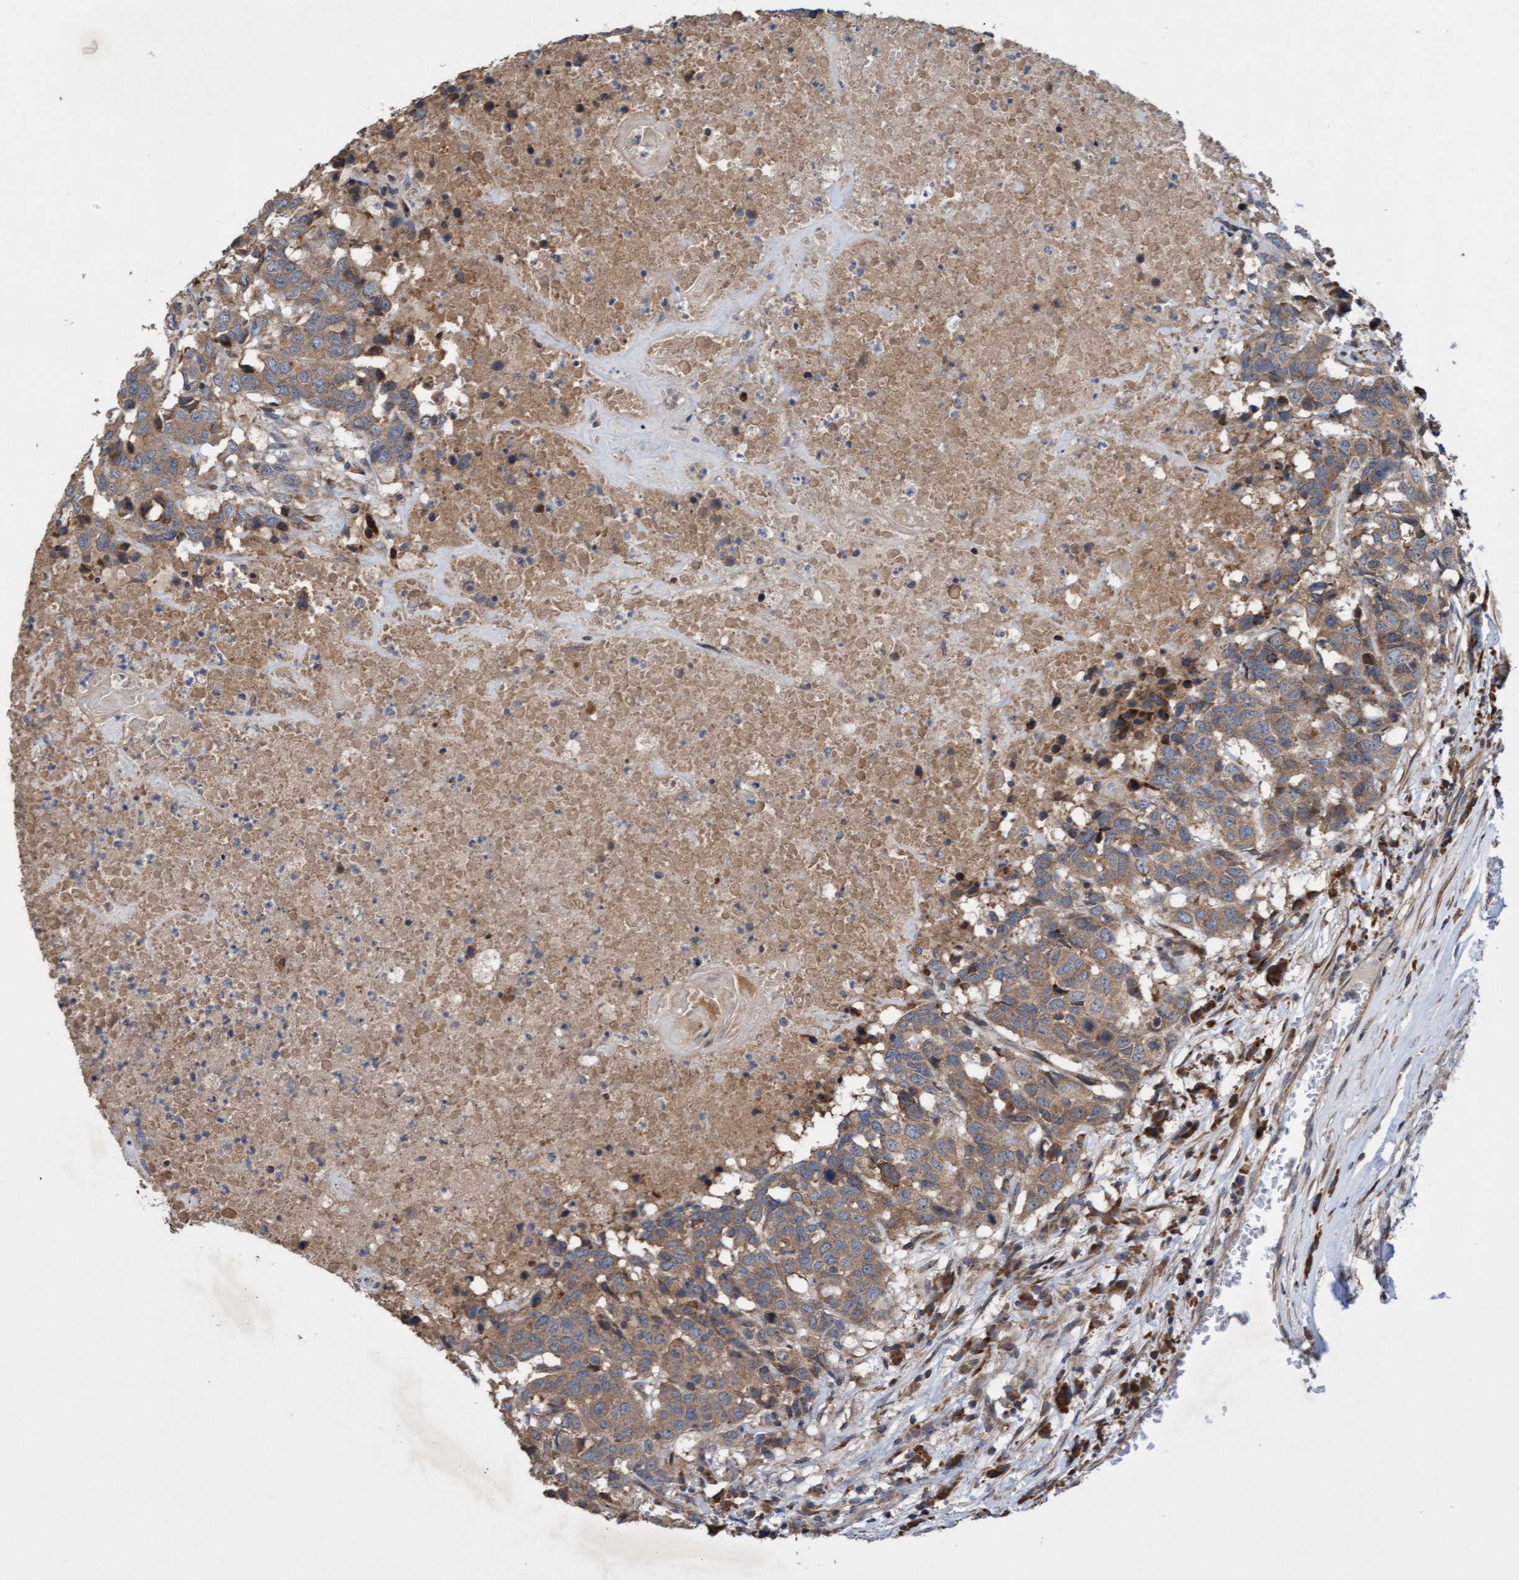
{"staining": {"intensity": "moderate", "quantity": ">75%", "location": "cytoplasmic/membranous"}, "tissue": "head and neck cancer", "cell_type": "Tumor cells", "image_type": "cancer", "snomed": [{"axis": "morphology", "description": "Squamous cell carcinoma, NOS"}, {"axis": "topography", "description": "Head-Neck"}], "caption": "Brown immunohistochemical staining in squamous cell carcinoma (head and neck) reveals moderate cytoplasmic/membranous positivity in about >75% of tumor cells. Immunohistochemistry stains the protein in brown and the nuclei are stained blue.", "gene": "ELP5", "patient": {"sex": "male", "age": 66}}